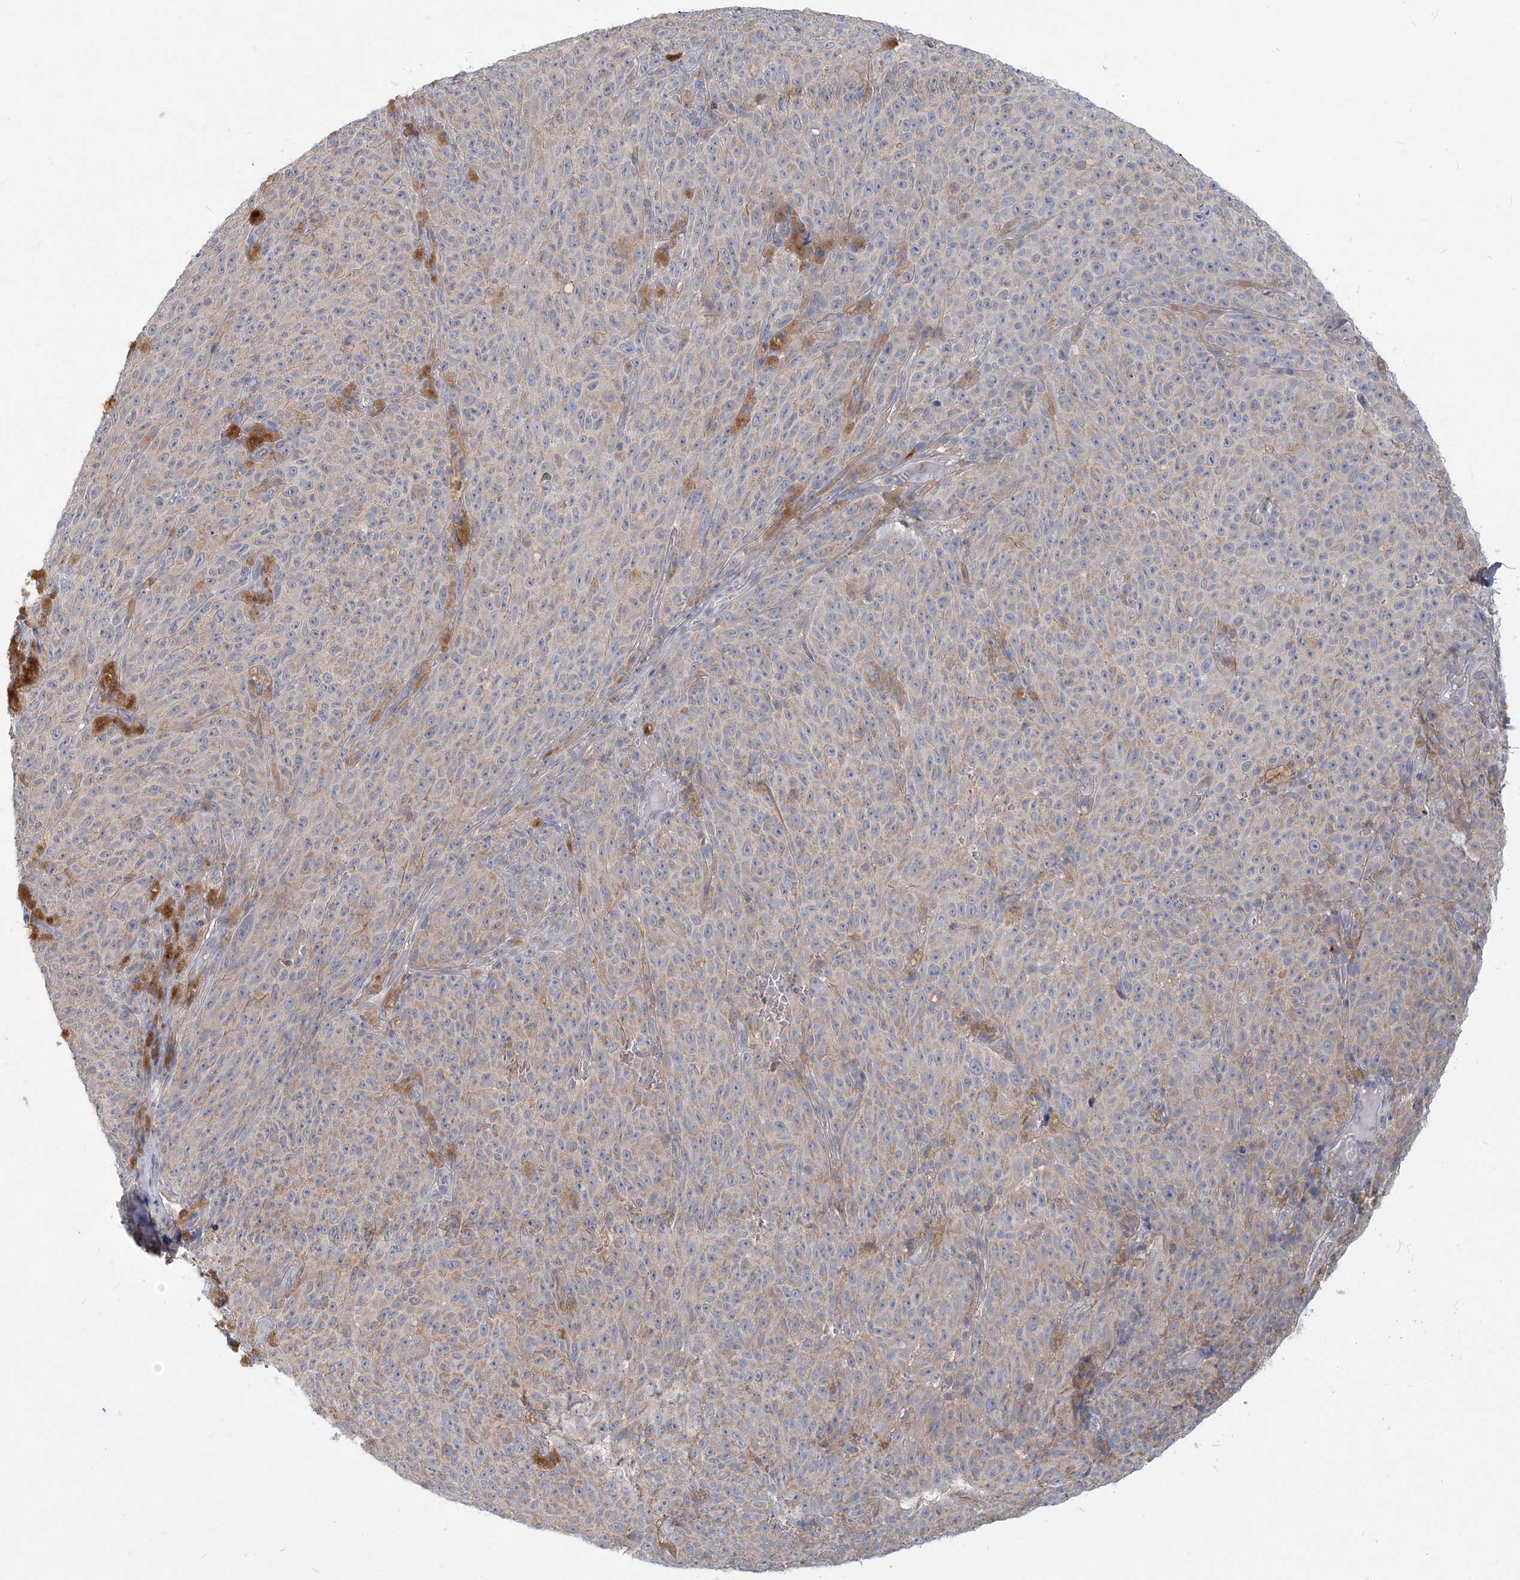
{"staining": {"intensity": "negative", "quantity": "none", "location": "none"}, "tissue": "melanoma", "cell_type": "Tumor cells", "image_type": "cancer", "snomed": [{"axis": "morphology", "description": "Malignant melanoma, NOS"}, {"axis": "topography", "description": "Skin"}], "caption": "There is no significant staining in tumor cells of malignant melanoma.", "gene": "GMPPA", "patient": {"sex": "female", "age": 82}}